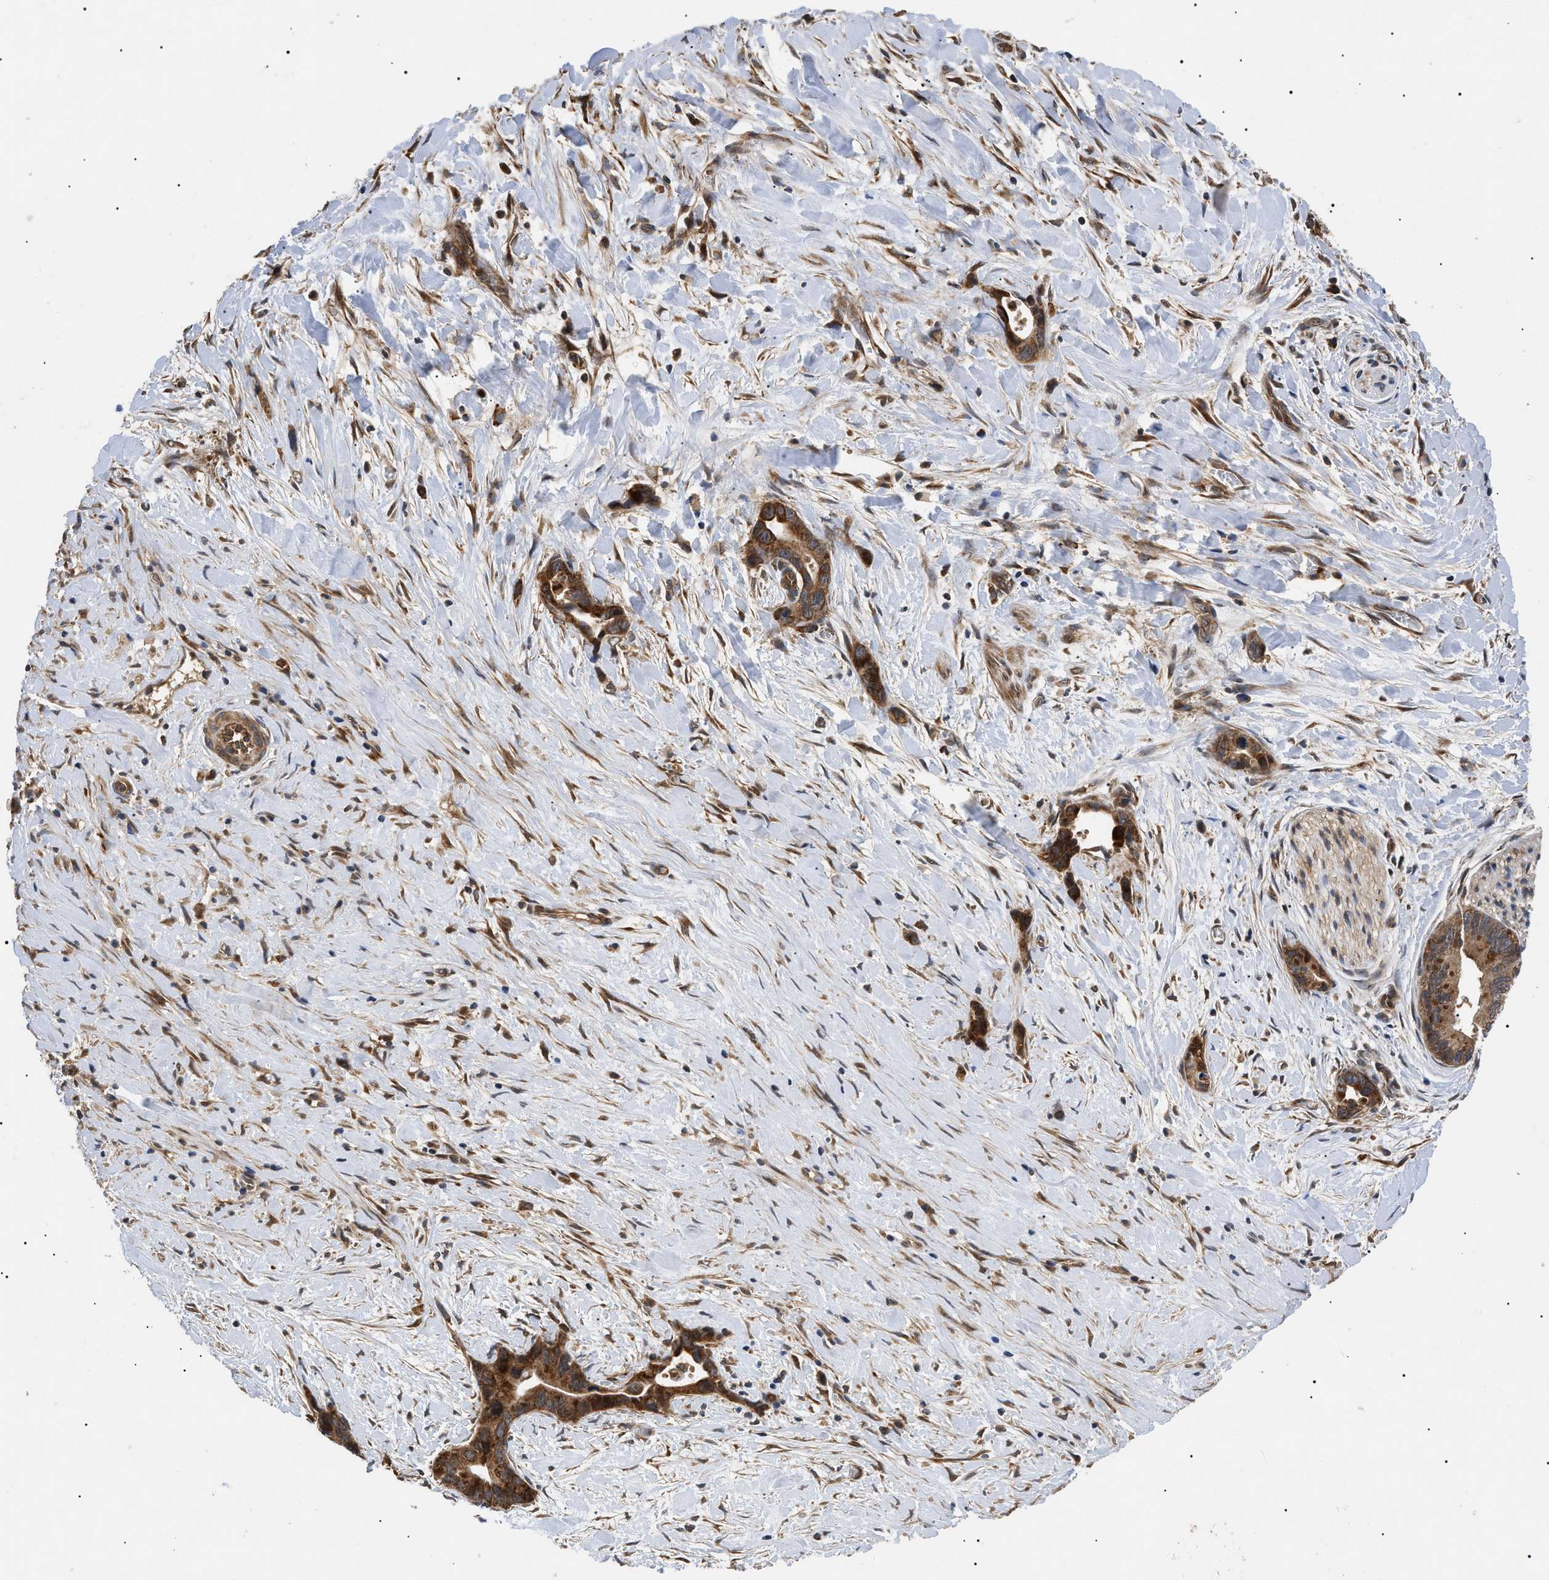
{"staining": {"intensity": "strong", "quantity": ">75%", "location": "cytoplasmic/membranous"}, "tissue": "liver cancer", "cell_type": "Tumor cells", "image_type": "cancer", "snomed": [{"axis": "morphology", "description": "Cholangiocarcinoma"}, {"axis": "topography", "description": "Liver"}], "caption": "Immunohistochemical staining of cholangiocarcinoma (liver) exhibits high levels of strong cytoplasmic/membranous protein expression in about >75% of tumor cells.", "gene": "ASTL", "patient": {"sex": "female", "age": 55}}